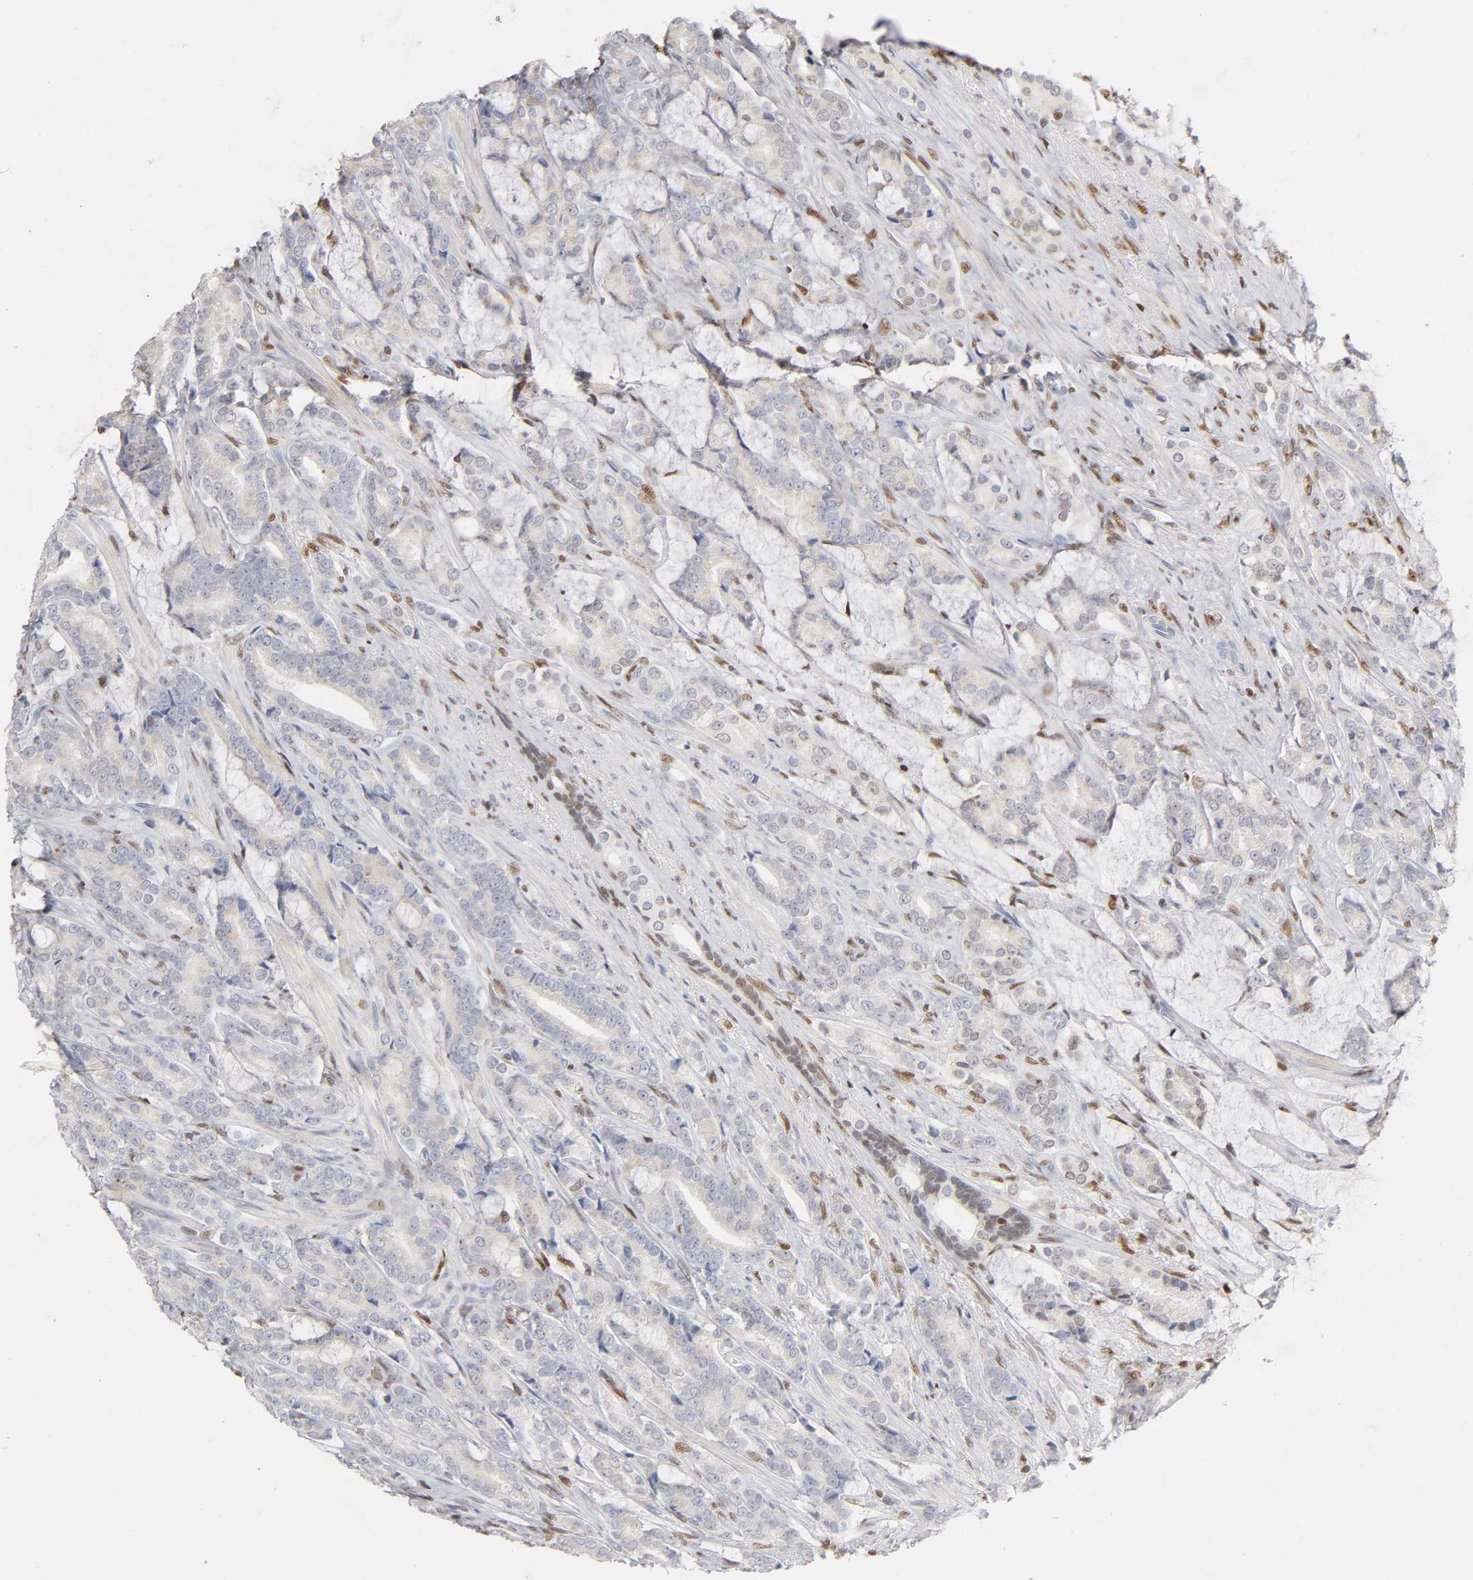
{"staining": {"intensity": "weak", "quantity": ">75%", "location": "cytoplasmic/membranous"}, "tissue": "prostate cancer", "cell_type": "Tumor cells", "image_type": "cancer", "snomed": [{"axis": "morphology", "description": "Adenocarcinoma, Low grade"}, {"axis": "topography", "description": "Prostate"}], "caption": "A high-resolution photomicrograph shows immunohistochemistry staining of adenocarcinoma (low-grade) (prostate), which shows weak cytoplasmic/membranous staining in about >75% of tumor cells.", "gene": "RUNX1", "patient": {"sex": "male", "age": 58}}